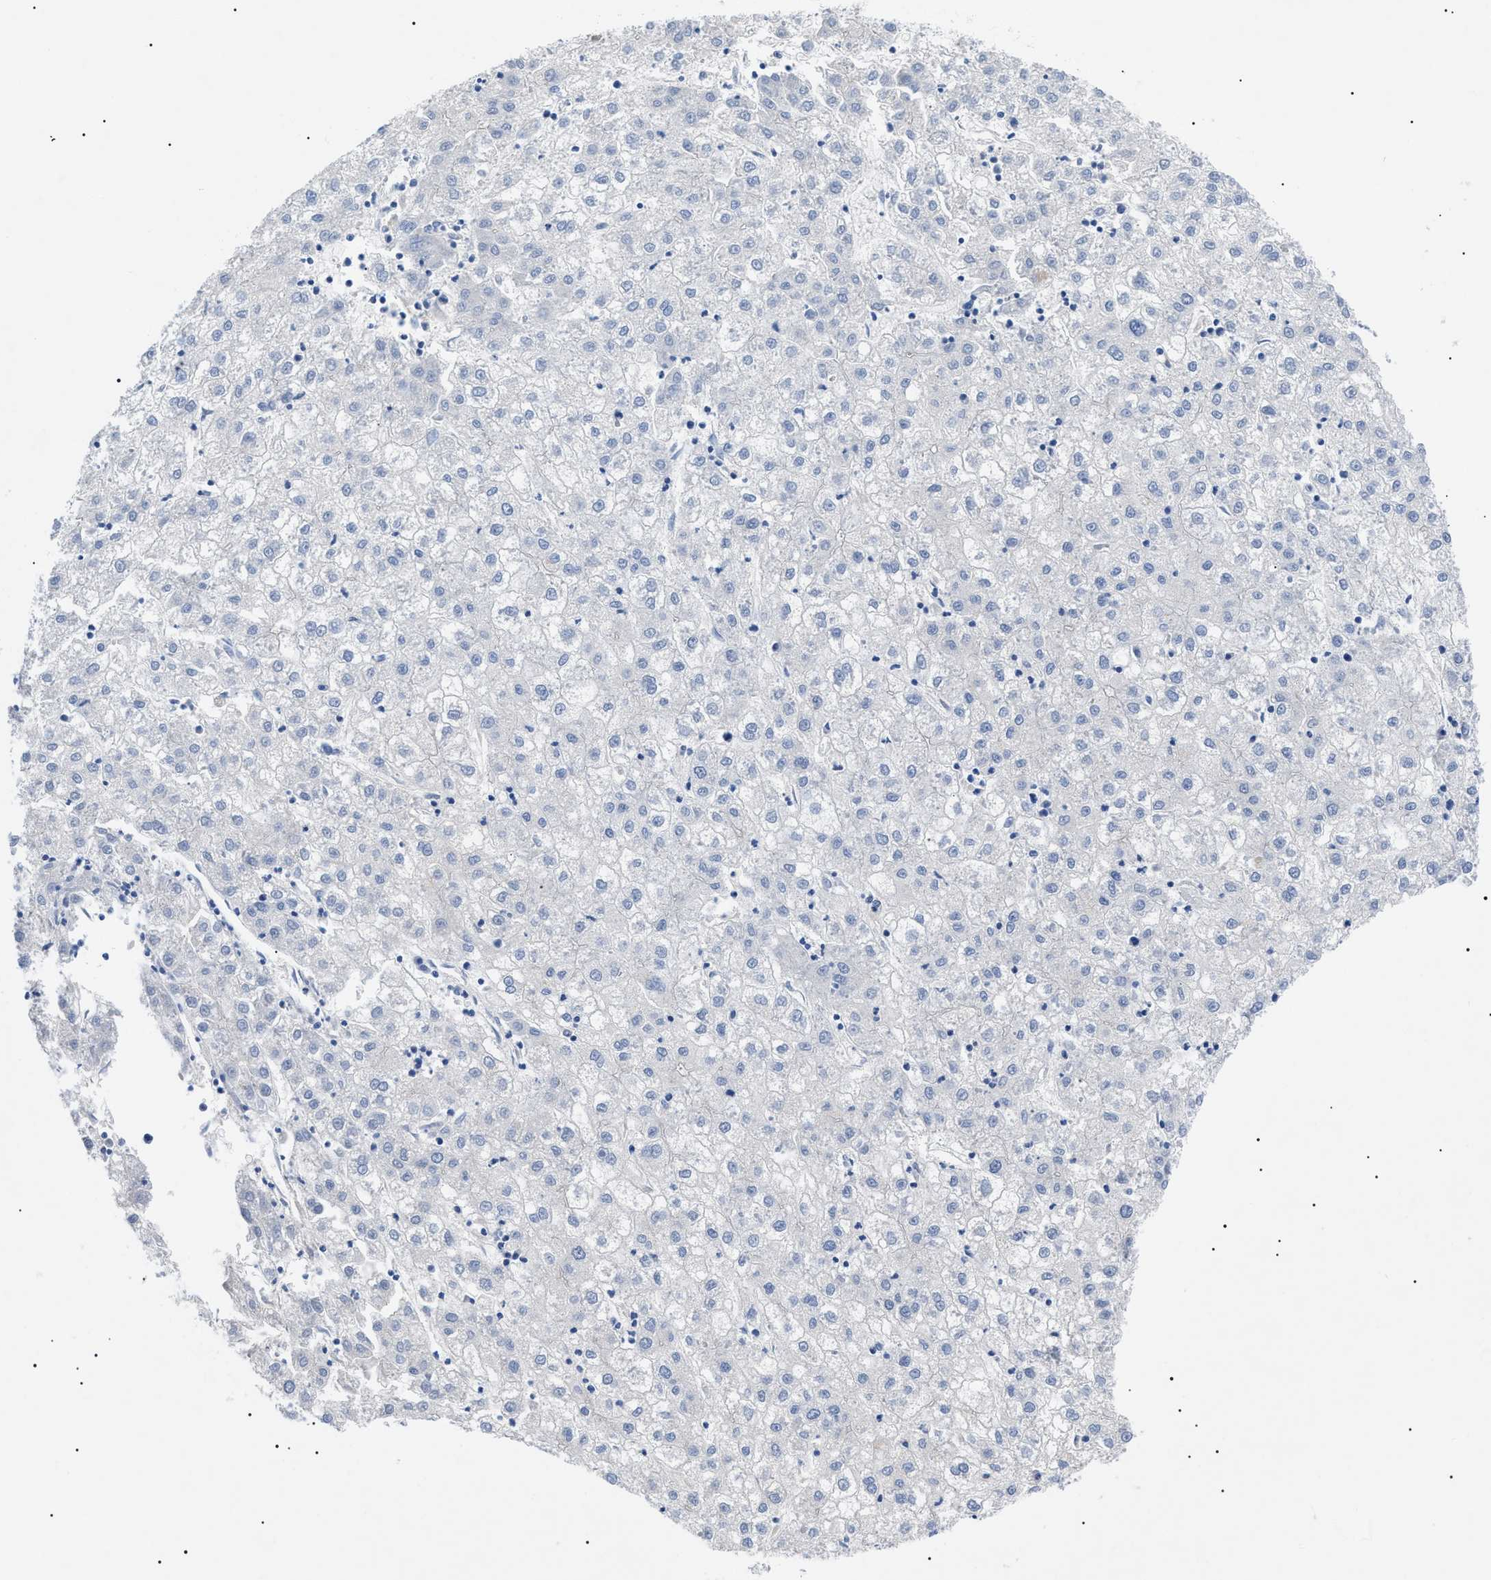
{"staining": {"intensity": "negative", "quantity": "none", "location": "none"}, "tissue": "liver cancer", "cell_type": "Tumor cells", "image_type": "cancer", "snomed": [{"axis": "morphology", "description": "Carcinoma, Hepatocellular, NOS"}, {"axis": "topography", "description": "Liver"}], "caption": "Immunohistochemical staining of human liver cancer displays no significant staining in tumor cells.", "gene": "ACKR1", "patient": {"sex": "male", "age": 72}}